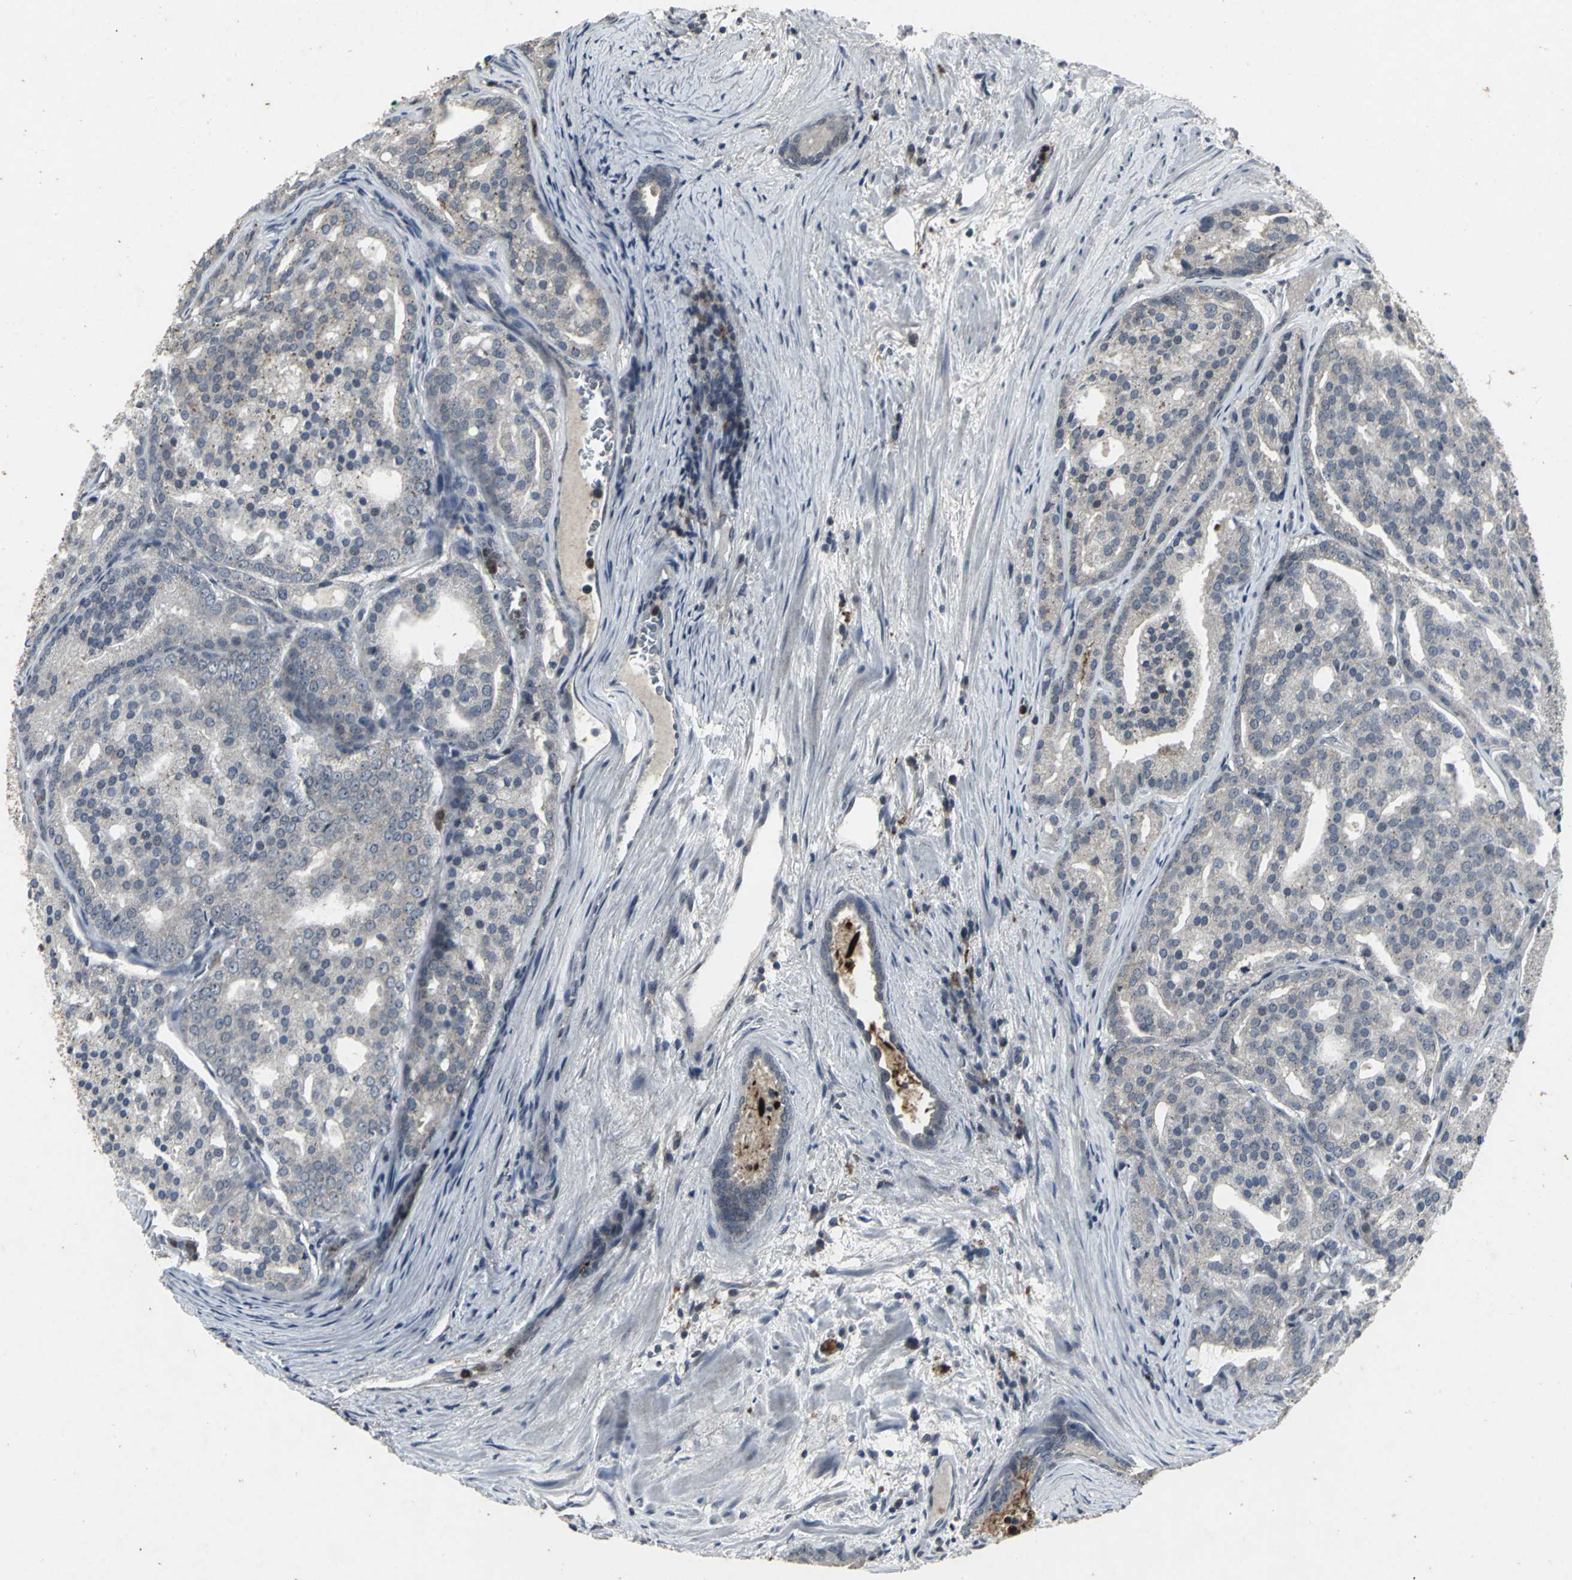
{"staining": {"intensity": "negative", "quantity": "none", "location": "none"}, "tissue": "prostate cancer", "cell_type": "Tumor cells", "image_type": "cancer", "snomed": [{"axis": "morphology", "description": "Adenocarcinoma, High grade"}, {"axis": "topography", "description": "Prostate"}], "caption": "DAB (3,3'-diaminobenzidine) immunohistochemical staining of prostate adenocarcinoma (high-grade) demonstrates no significant staining in tumor cells.", "gene": "BMP4", "patient": {"sex": "male", "age": 64}}